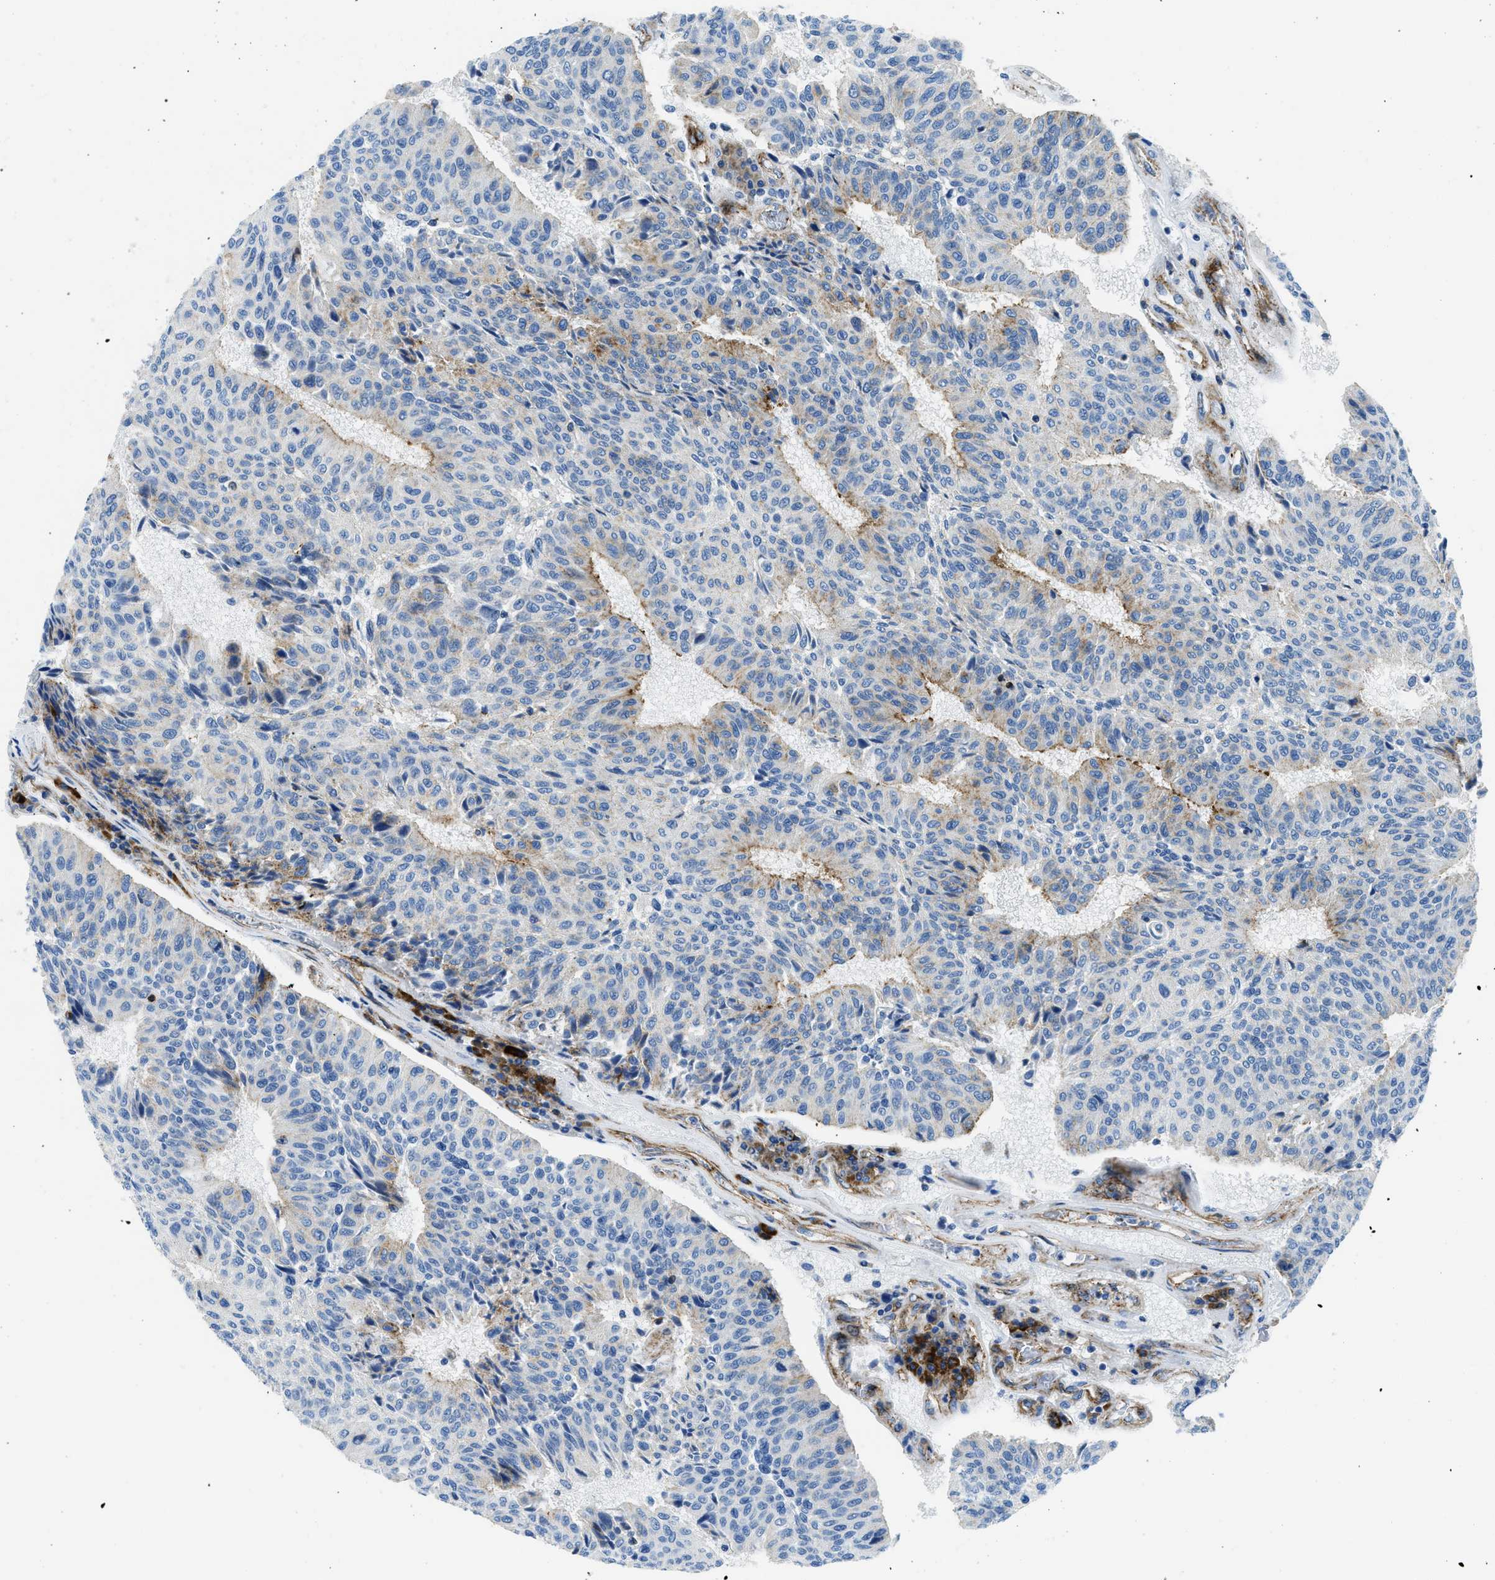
{"staining": {"intensity": "weak", "quantity": "<25%", "location": "cytoplasmic/membranous"}, "tissue": "urothelial cancer", "cell_type": "Tumor cells", "image_type": "cancer", "snomed": [{"axis": "morphology", "description": "Urothelial carcinoma, High grade"}, {"axis": "topography", "description": "Urinary bladder"}], "caption": "Tumor cells are negative for protein expression in human urothelial carcinoma (high-grade). The staining is performed using DAB brown chromogen with nuclei counter-stained in using hematoxylin.", "gene": "CUTA", "patient": {"sex": "male", "age": 66}}